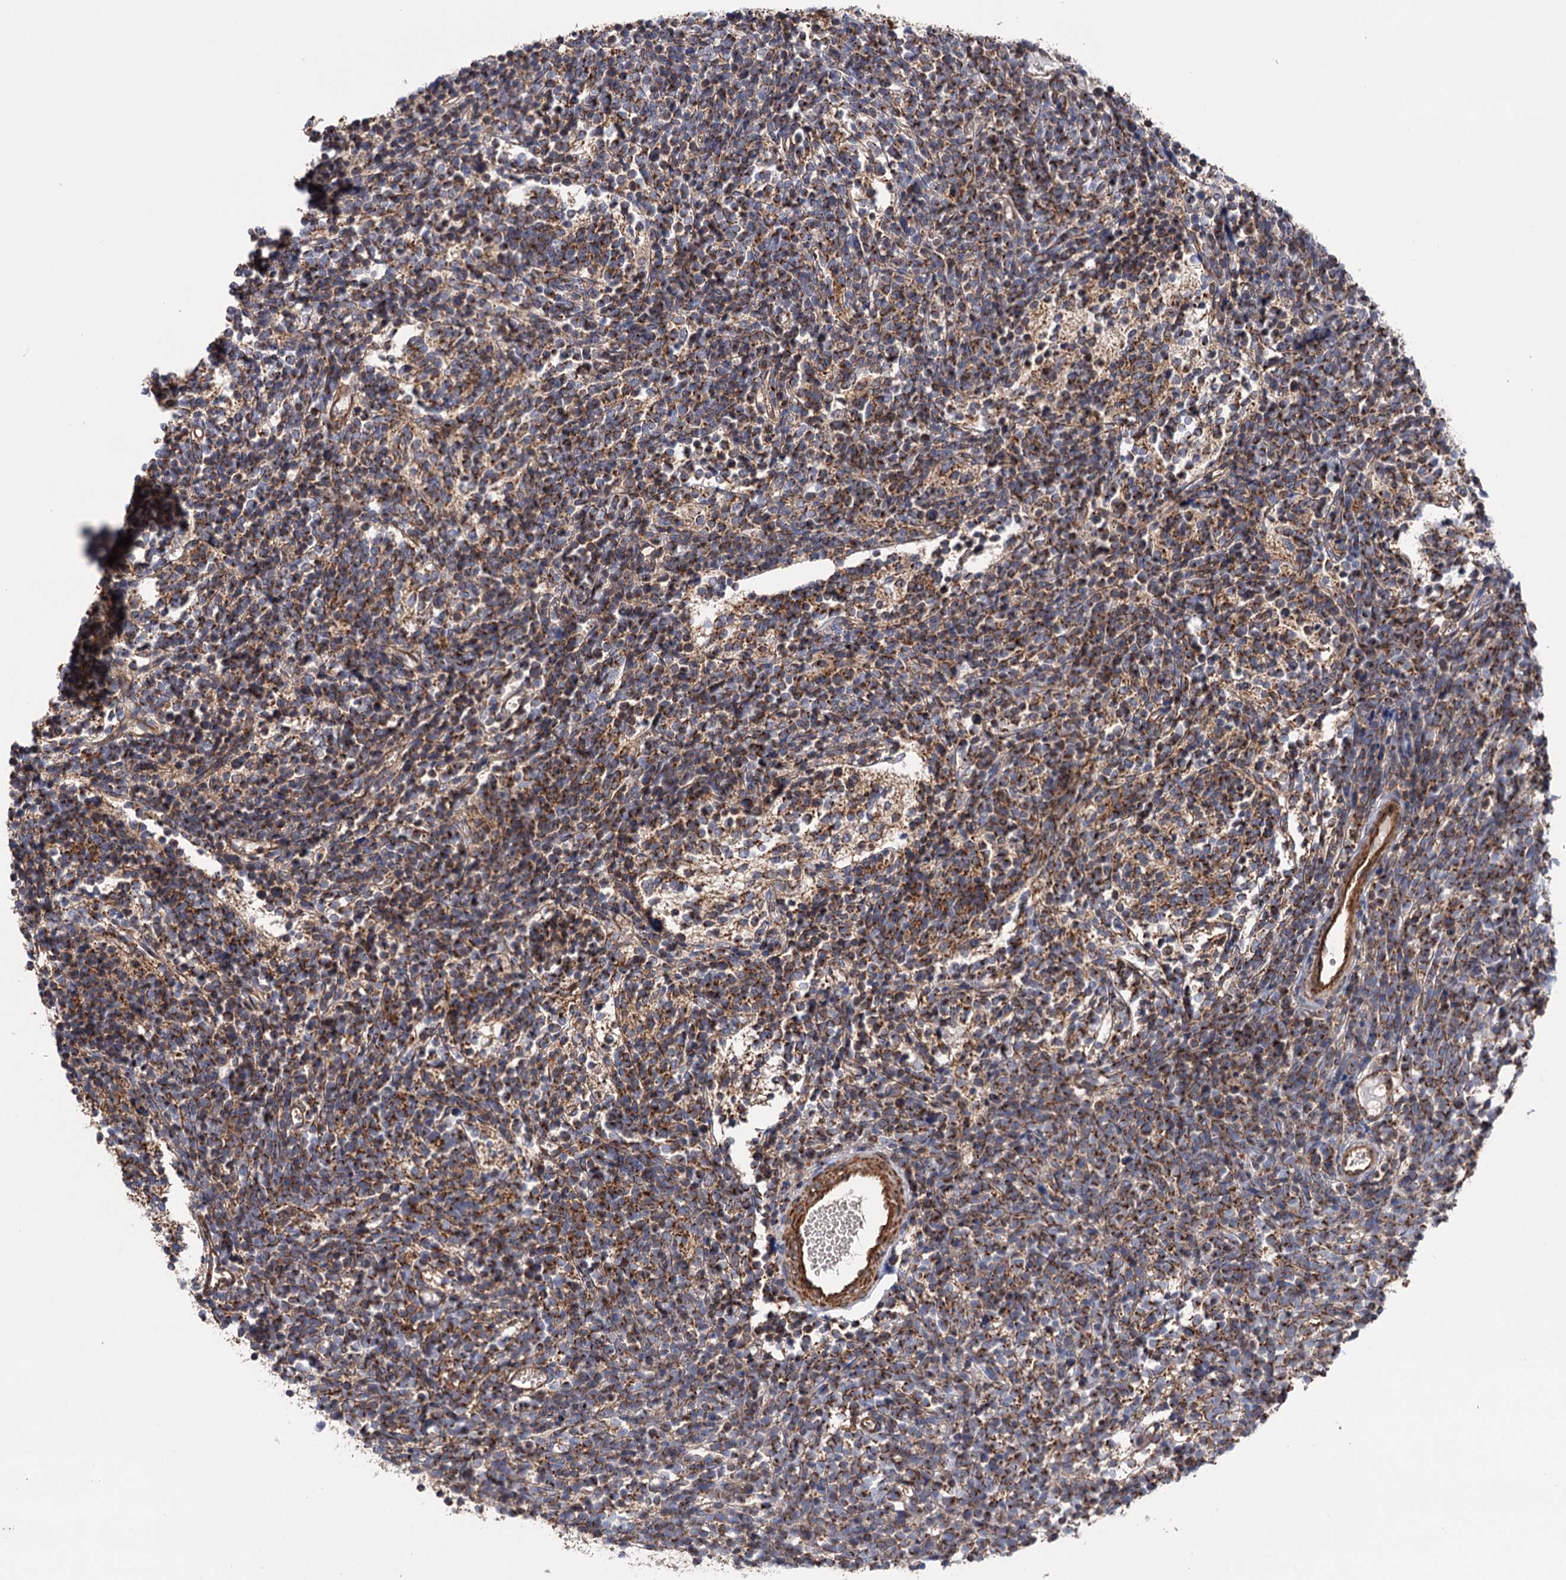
{"staining": {"intensity": "moderate", "quantity": ">75%", "location": "cytoplasmic/membranous"}, "tissue": "glioma", "cell_type": "Tumor cells", "image_type": "cancer", "snomed": [{"axis": "morphology", "description": "Glioma, malignant, Low grade"}, {"axis": "topography", "description": "Brain"}], "caption": "Immunohistochemistry histopathology image of malignant low-grade glioma stained for a protein (brown), which reveals medium levels of moderate cytoplasmic/membranous staining in about >75% of tumor cells.", "gene": "SUCLA2", "patient": {"sex": "female", "age": 1}}